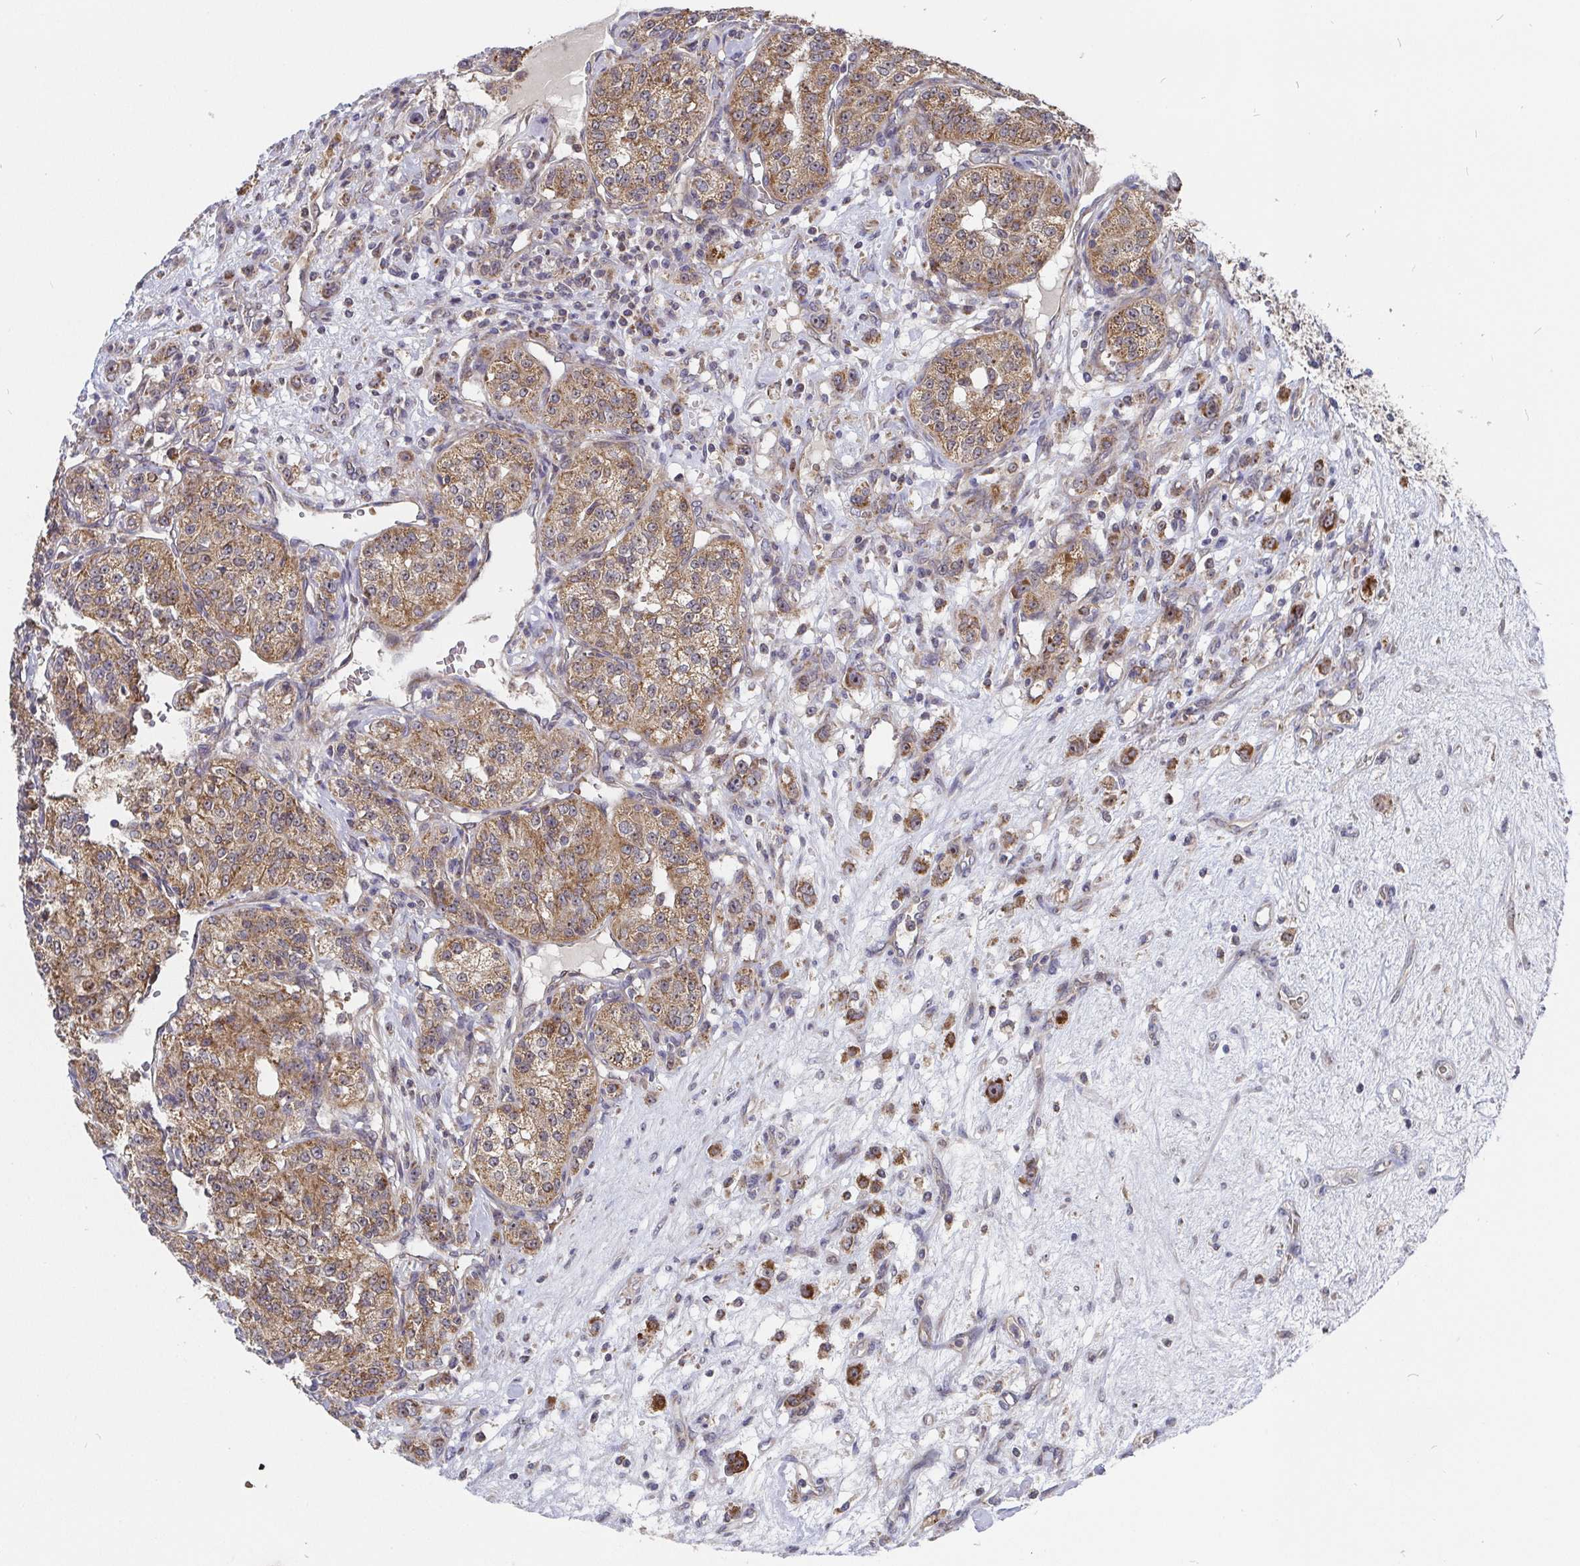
{"staining": {"intensity": "moderate", "quantity": ">75%", "location": "cytoplasmic/membranous"}, "tissue": "renal cancer", "cell_type": "Tumor cells", "image_type": "cancer", "snomed": [{"axis": "morphology", "description": "Adenocarcinoma, NOS"}, {"axis": "topography", "description": "Kidney"}], "caption": "Adenocarcinoma (renal) was stained to show a protein in brown. There is medium levels of moderate cytoplasmic/membranous positivity in approximately >75% of tumor cells.", "gene": "PDF", "patient": {"sex": "female", "age": 63}}